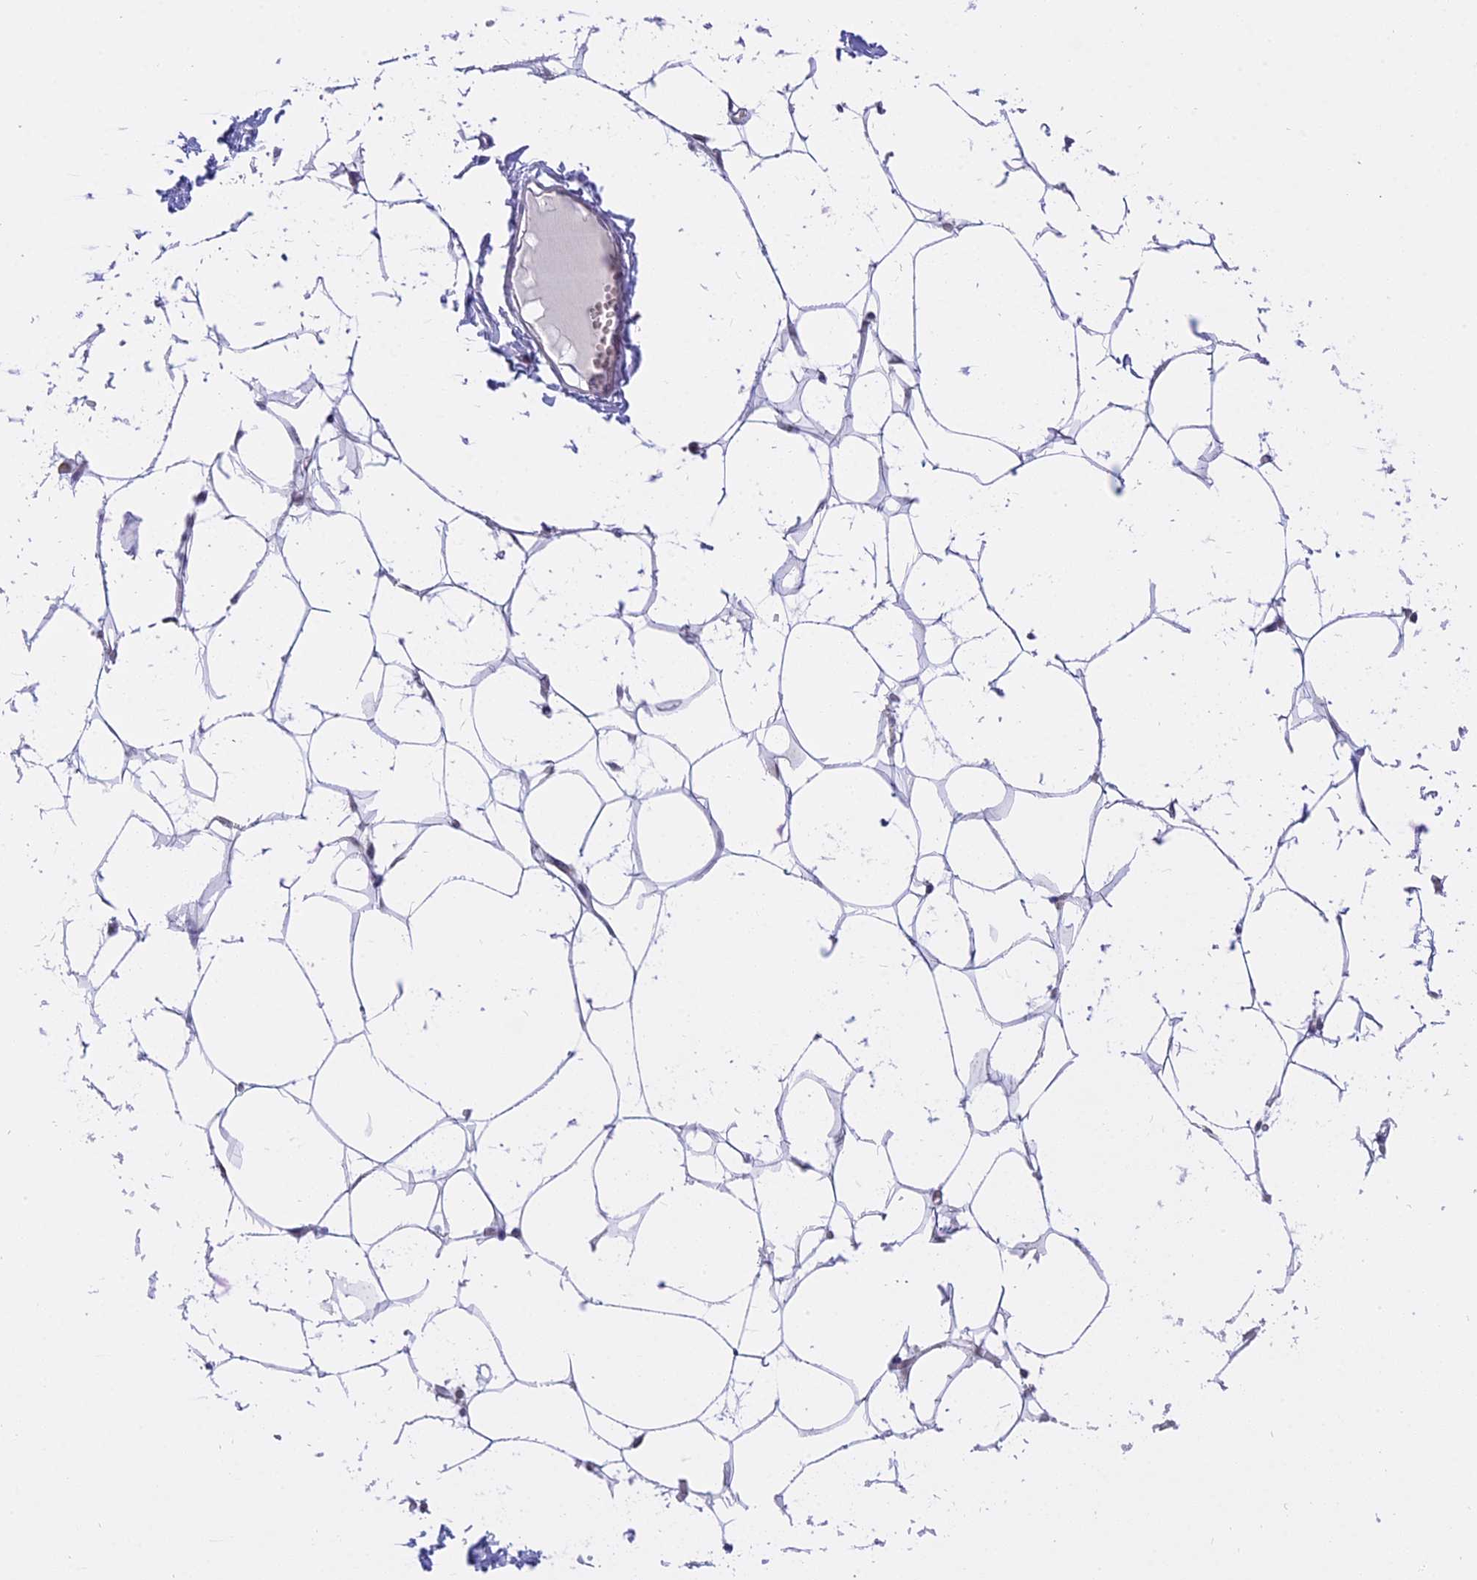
{"staining": {"intensity": "moderate", "quantity": ">75%", "location": "nuclear"}, "tissue": "breast", "cell_type": "Adipocytes", "image_type": "normal", "snomed": [{"axis": "morphology", "description": "Normal tissue, NOS"}, {"axis": "topography", "description": "Breast"}], "caption": "Immunohistochemistry (IHC) (DAB) staining of benign breast reveals moderate nuclear protein staining in about >75% of adipocytes.", "gene": "TADA3", "patient": {"sex": "female", "age": 27}}